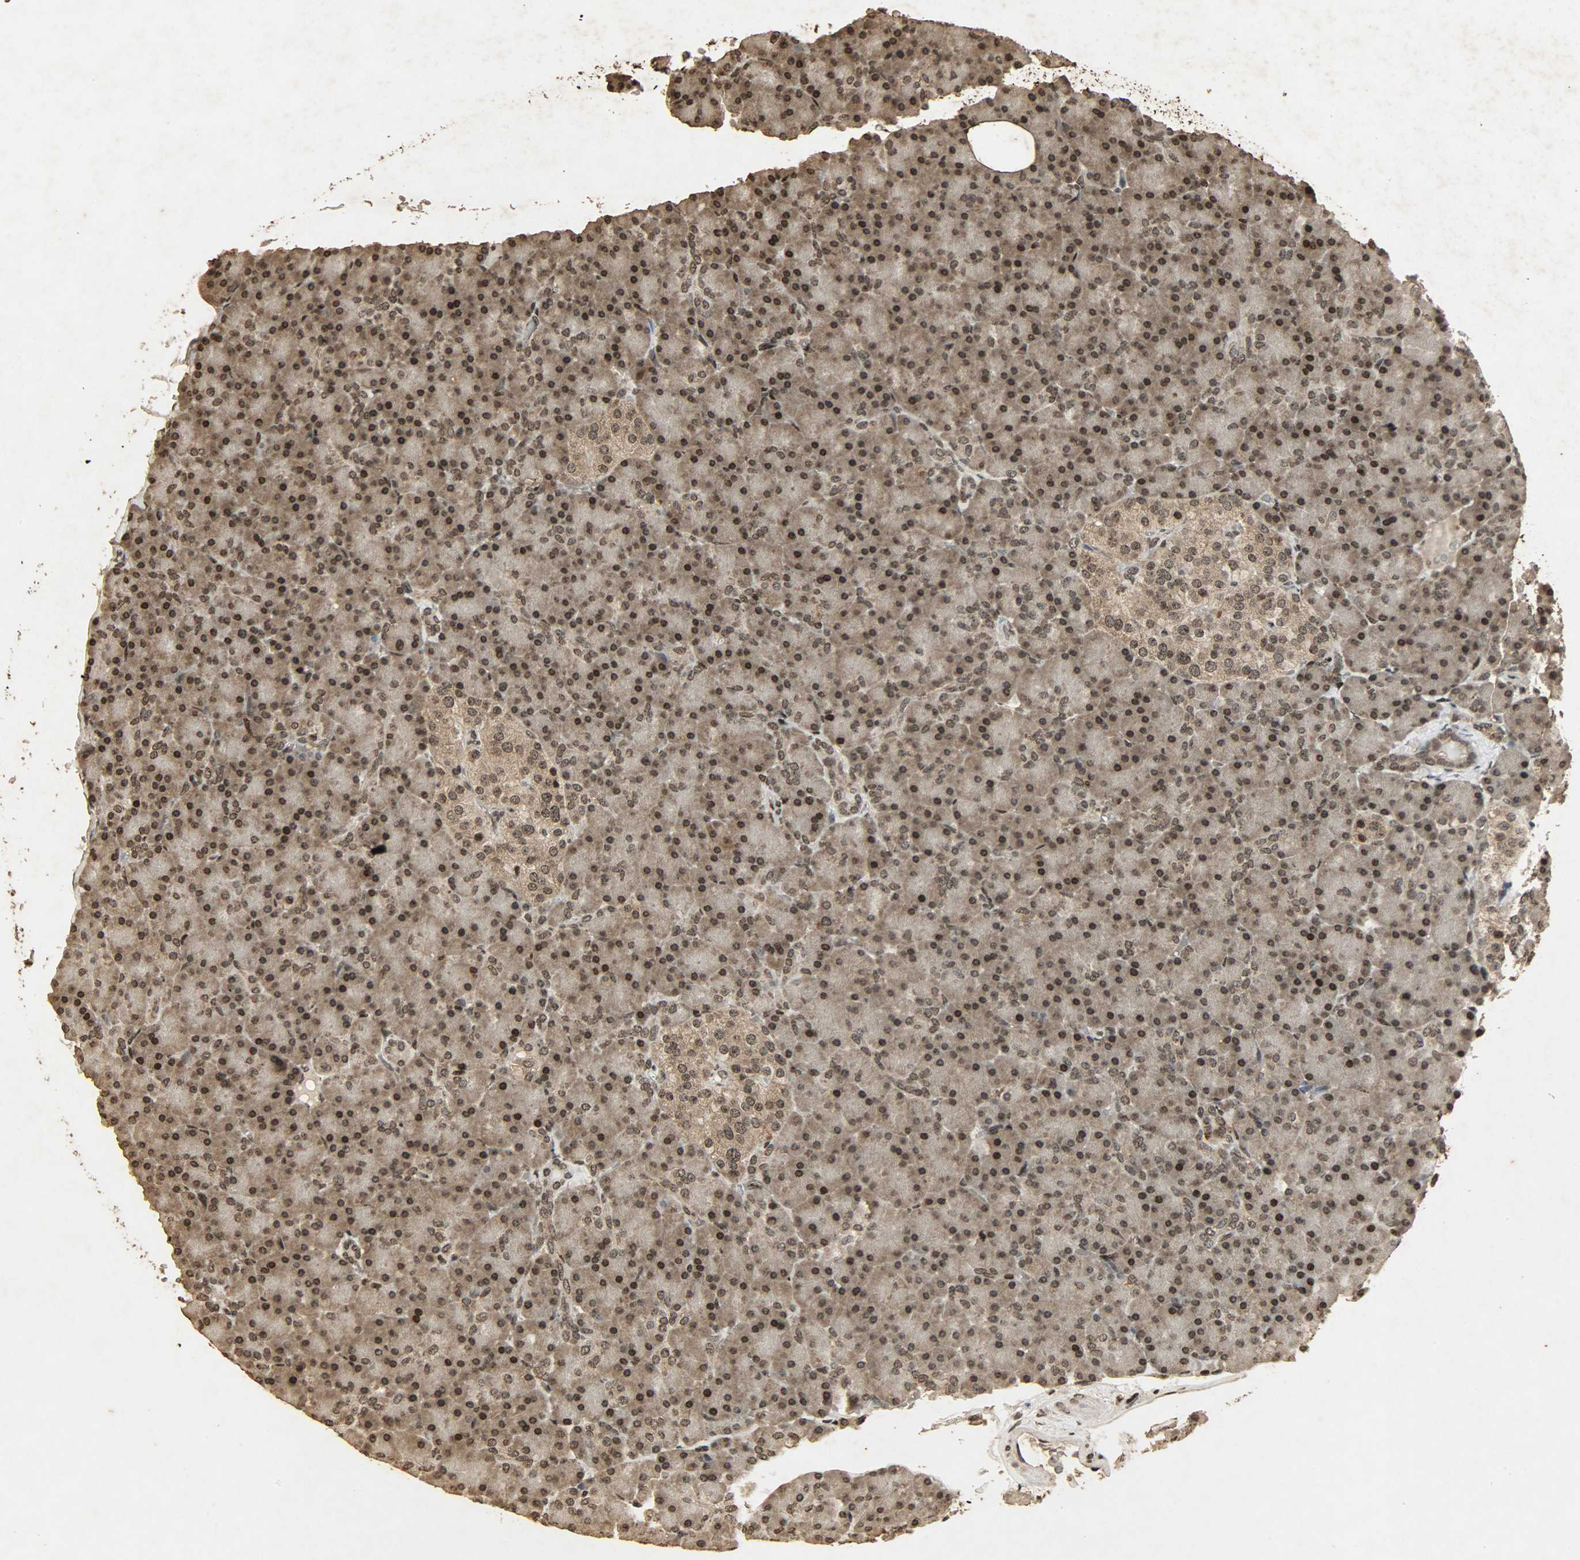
{"staining": {"intensity": "moderate", "quantity": ">75%", "location": "cytoplasmic/membranous,nuclear"}, "tissue": "pancreas", "cell_type": "Exocrine glandular cells", "image_type": "normal", "snomed": [{"axis": "morphology", "description": "Normal tissue, NOS"}, {"axis": "topography", "description": "Pancreas"}], "caption": "IHC histopathology image of unremarkable pancreas: human pancreas stained using immunohistochemistry reveals medium levels of moderate protein expression localized specifically in the cytoplasmic/membranous,nuclear of exocrine glandular cells, appearing as a cytoplasmic/membranous,nuclear brown color.", "gene": "PPP3R1", "patient": {"sex": "female", "age": 43}}